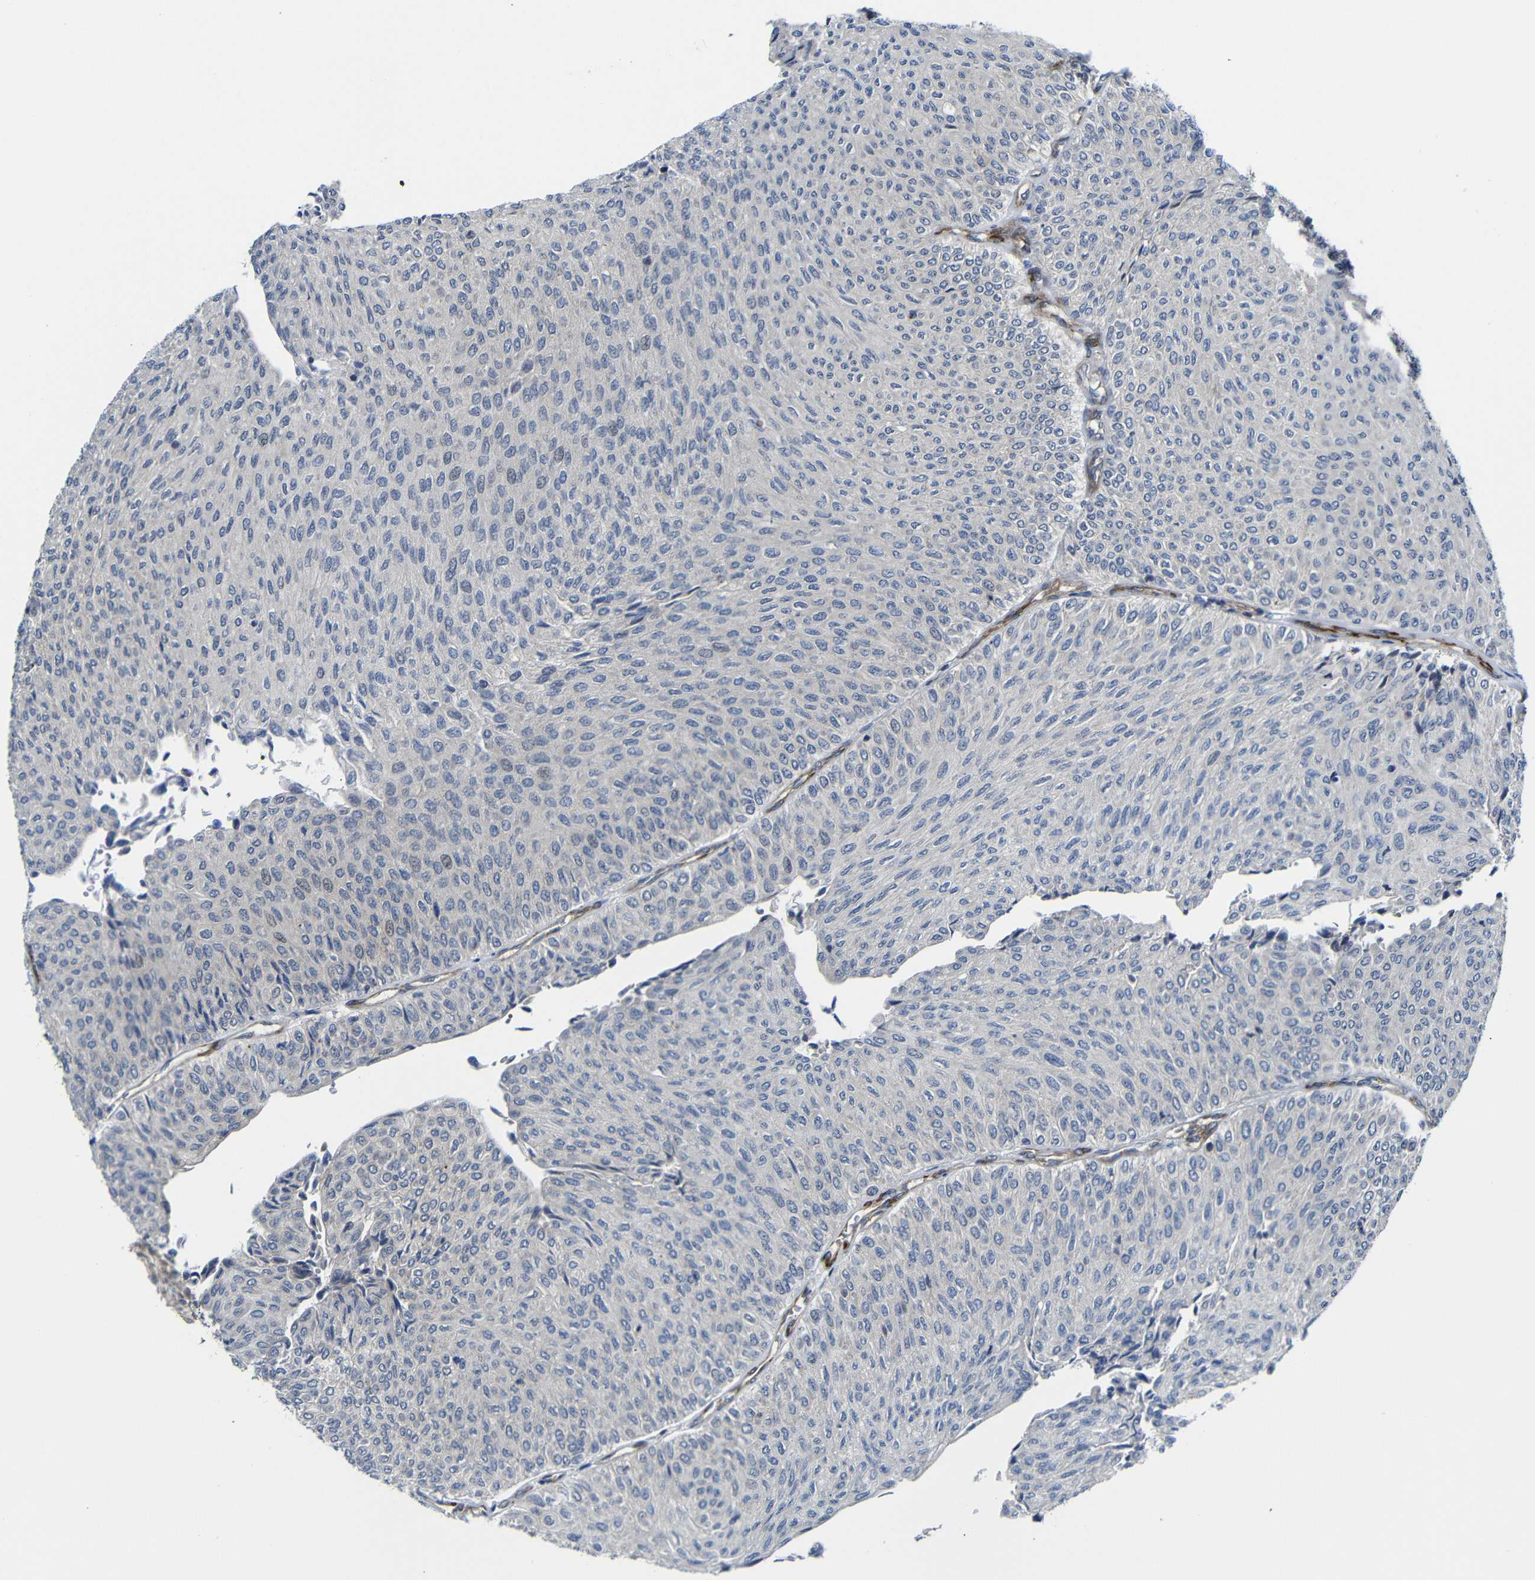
{"staining": {"intensity": "negative", "quantity": "none", "location": "none"}, "tissue": "urothelial cancer", "cell_type": "Tumor cells", "image_type": "cancer", "snomed": [{"axis": "morphology", "description": "Urothelial carcinoma, Low grade"}, {"axis": "topography", "description": "Urinary bladder"}], "caption": "Human urothelial carcinoma (low-grade) stained for a protein using IHC displays no staining in tumor cells.", "gene": "PARP14", "patient": {"sex": "male", "age": 78}}